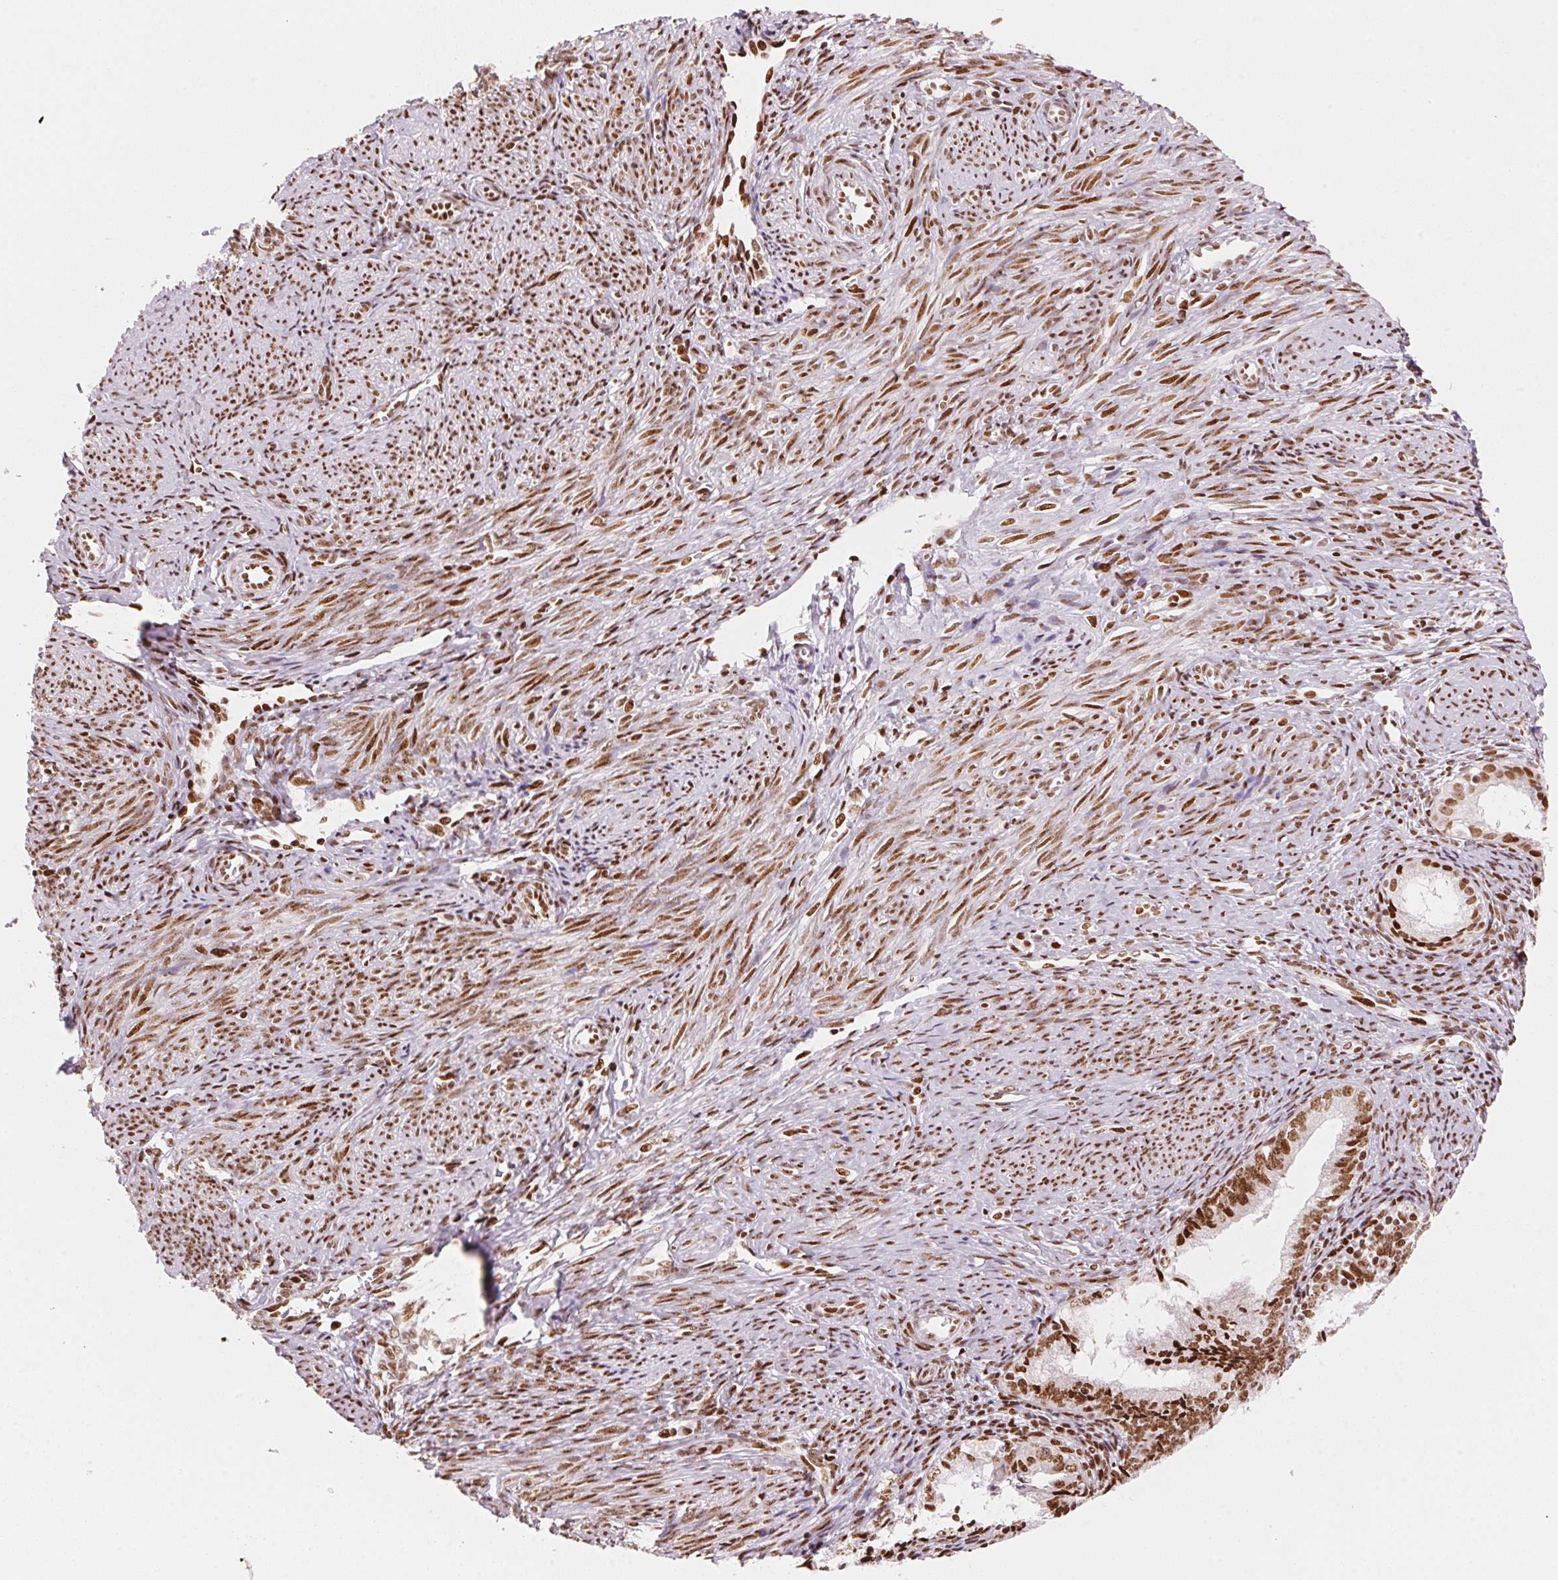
{"staining": {"intensity": "strong", "quantity": ">75%", "location": "nuclear"}, "tissue": "endometrial cancer", "cell_type": "Tumor cells", "image_type": "cancer", "snomed": [{"axis": "morphology", "description": "Adenocarcinoma, NOS"}, {"axis": "topography", "description": "Endometrium"}], "caption": "Strong nuclear expression for a protein is present in approximately >75% of tumor cells of endometrial cancer (adenocarcinoma) using immunohistochemistry.", "gene": "NXF1", "patient": {"sex": "female", "age": 55}}